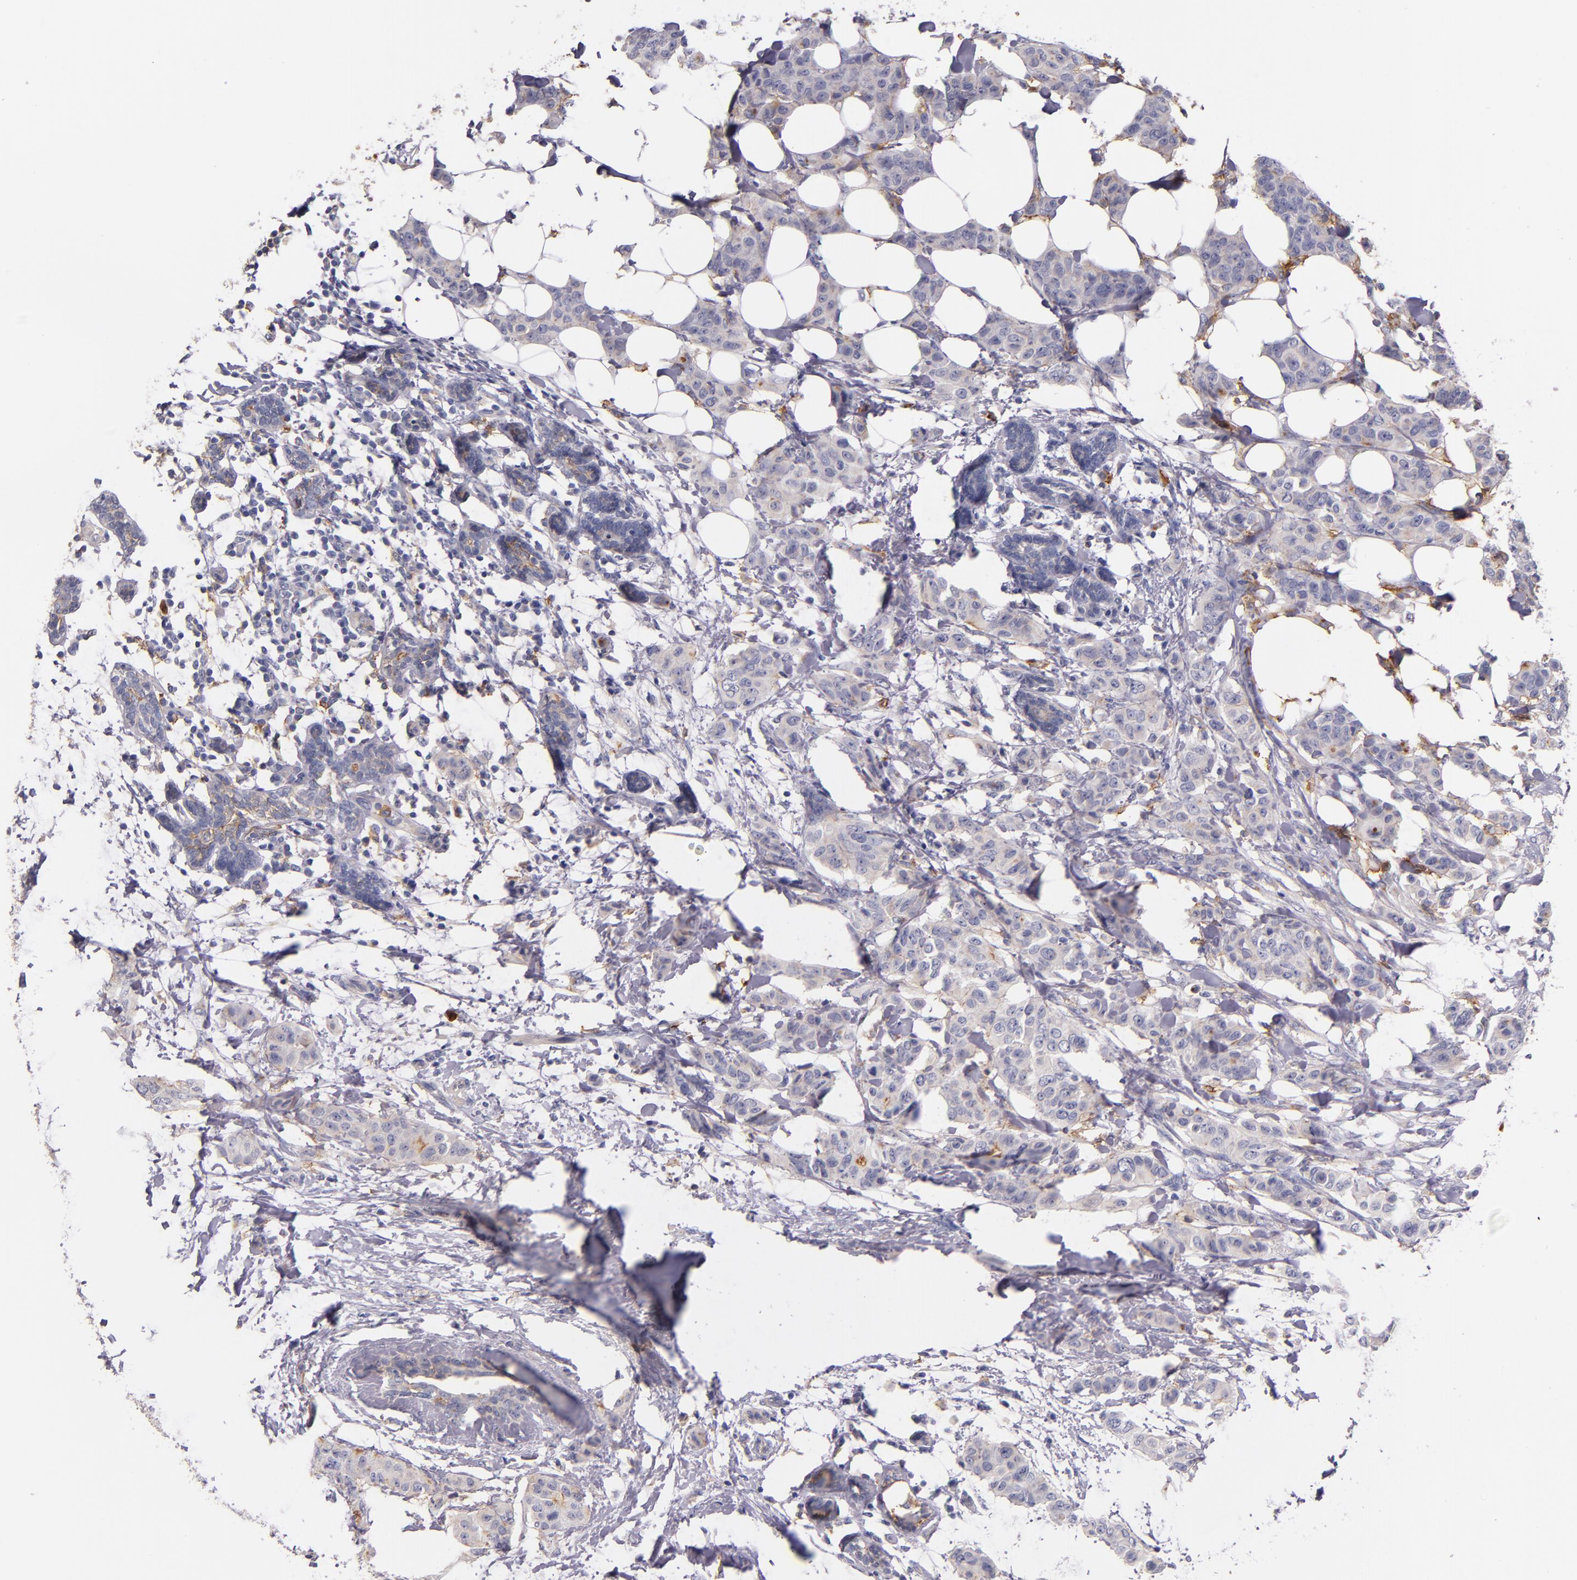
{"staining": {"intensity": "weak", "quantity": "<25%", "location": "cytoplasmic/membranous"}, "tissue": "breast cancer", "cell_type": "Tumor cells", "image_type": "cancer", "snomed": [{"axis": "morphology", "description": "Duct carcinoma"}, {"axis": "topography", "description": "Breast"}], "caption": "High power microscopy photomicrograph of an immunohistochemistry (IHC) image of breast invasive ductal carcinoma, revealing no significant staining in tumor cells. (DAB immunohistochemistry (IHC) visualized using brightfield microscopy, high magnification).", "gene": "C5AR1", "patient": {"sex": "female", "age": 40}}